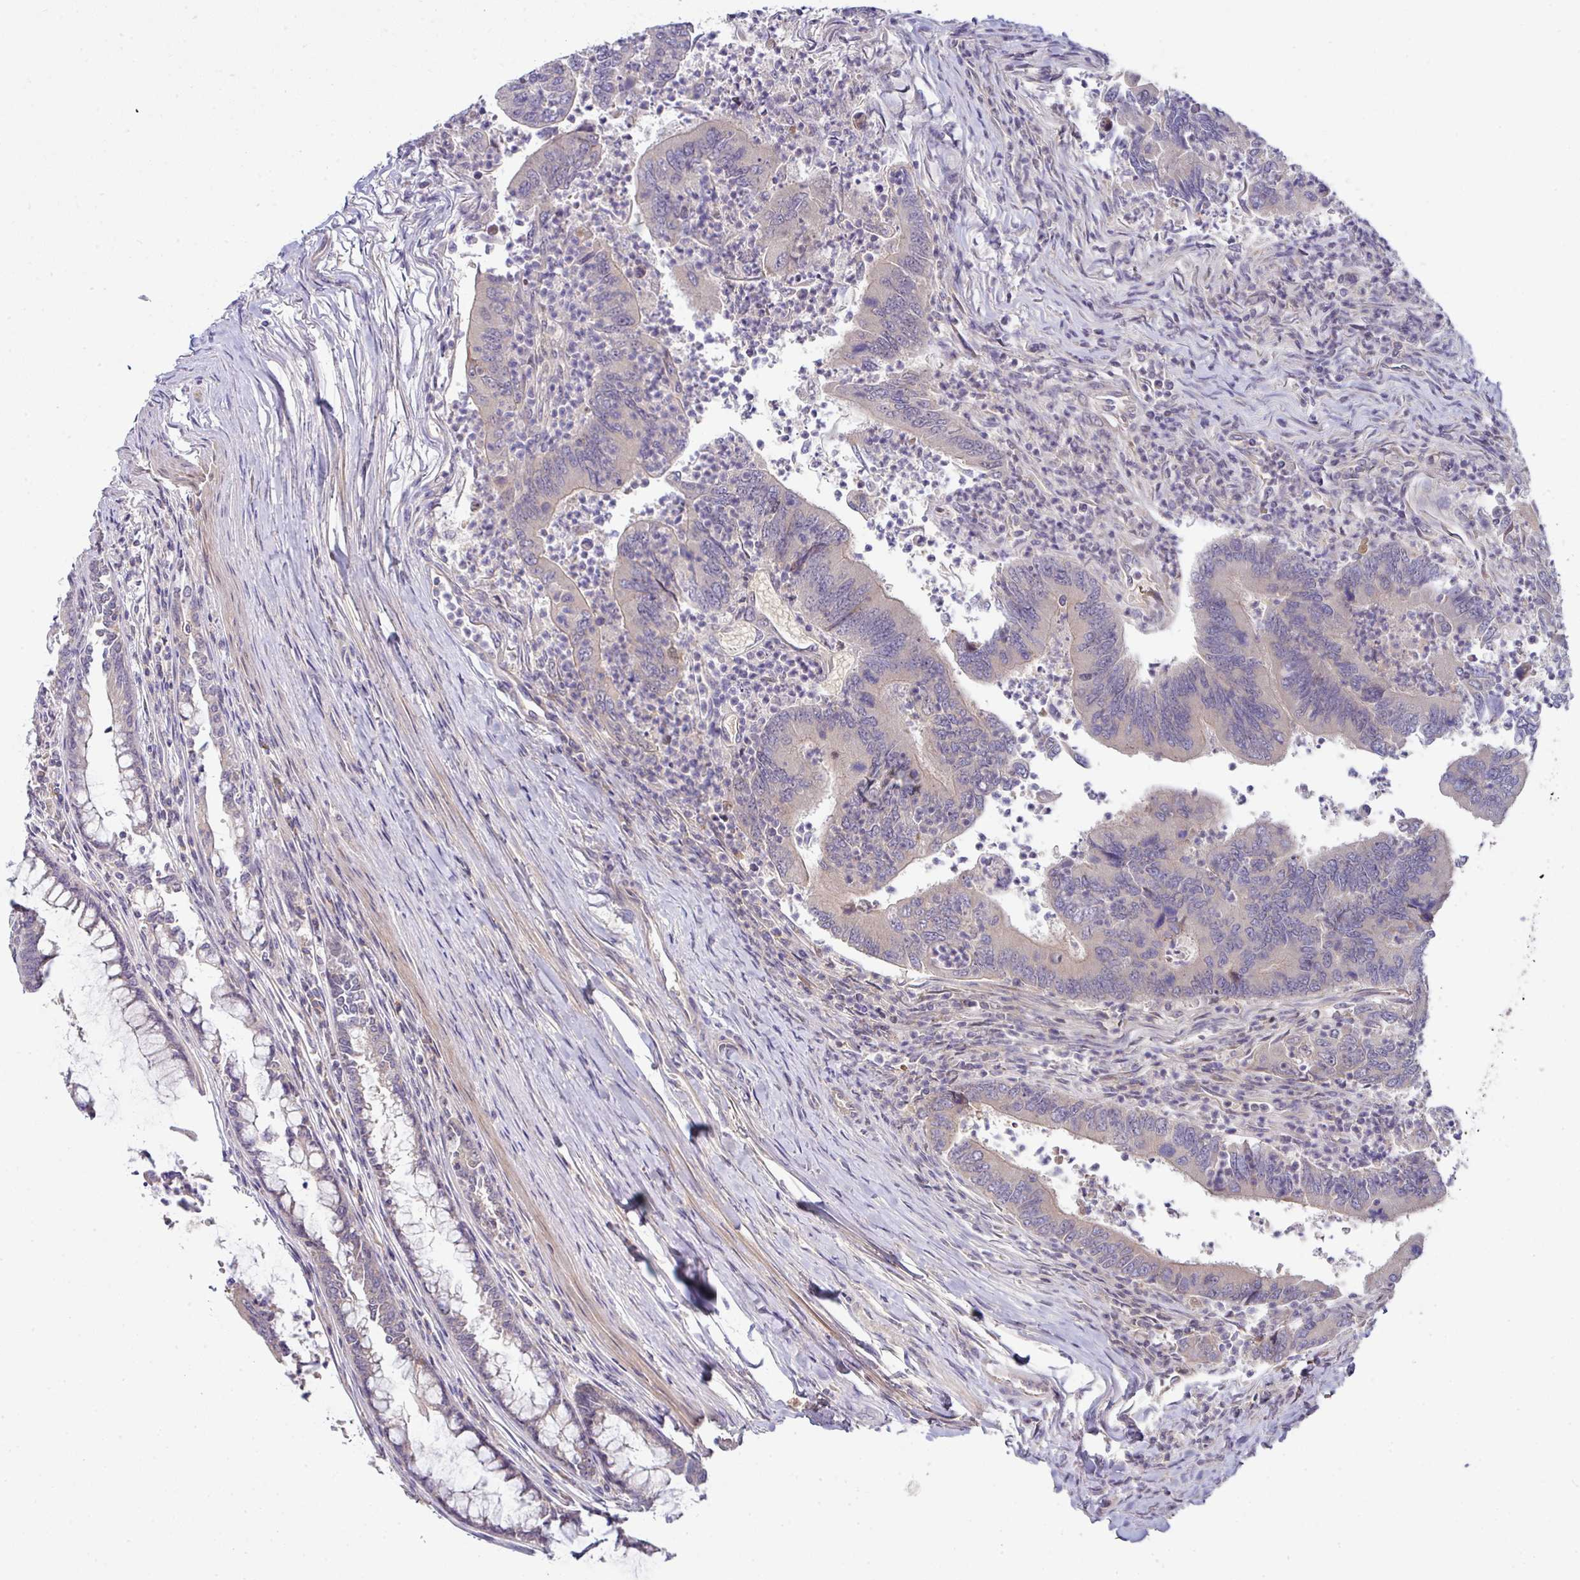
{"staining": {"intensity": "negative", "quantity": "none", "location": "none"}, "tissue": "colorectal cancer", "cell_type": "Tumor cells", "image_type": "cancer", "snomed": [{"axis": "morphology", "description": "Adenocarcinoma, NOS"}, {"axis": "topography", "description": "Colon"}], "caption": "This is an immunohistochemistry photomicrograph of colorectal cancer (adenocarcinoma). There is no expression in tumor cells.", "gene": "SLAMF6", "patient": {"sex": "female", "age": 67}}